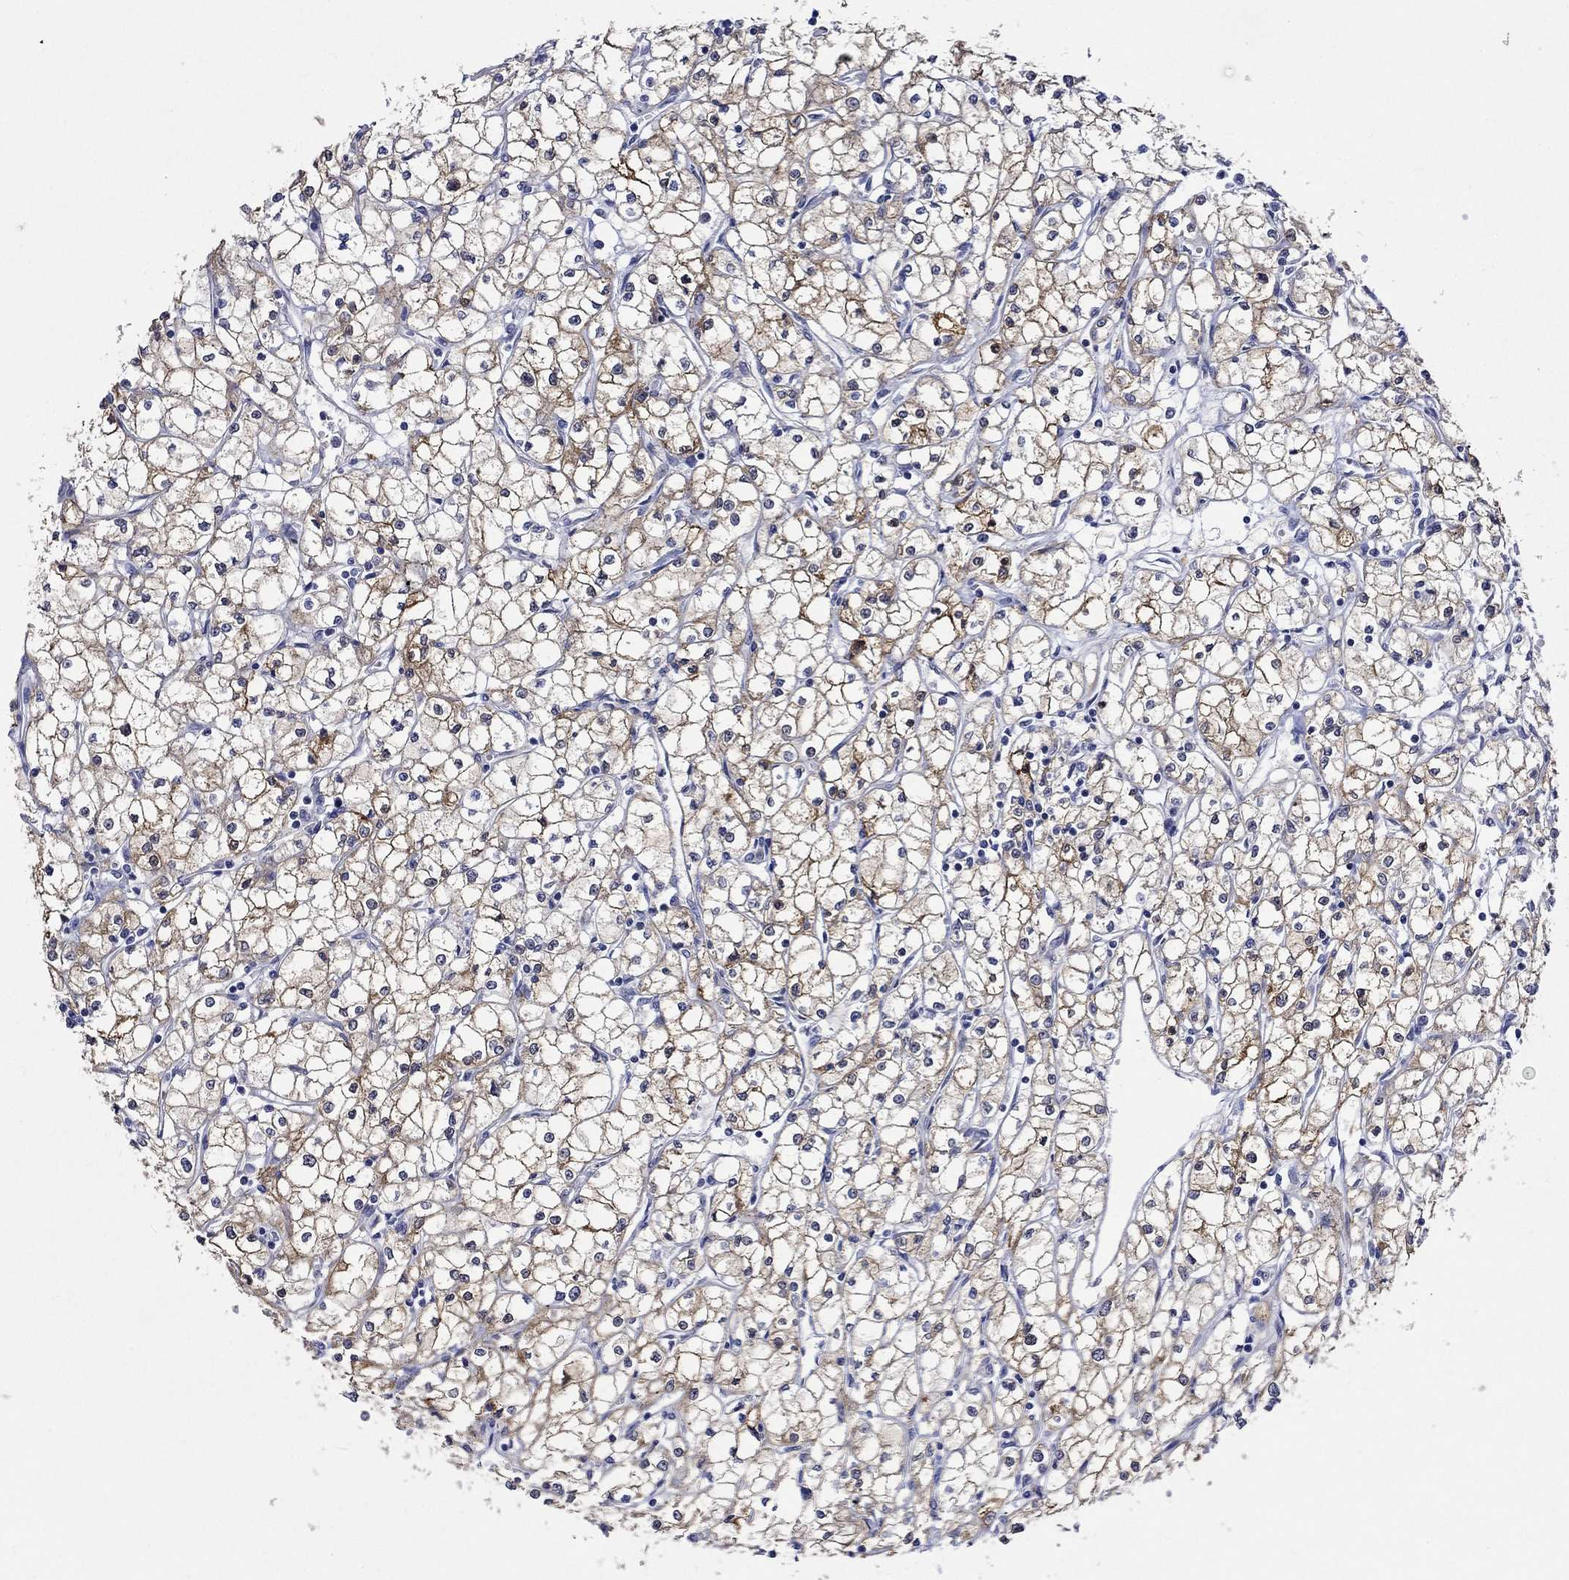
{"staining": {"intensity": "strong", "quantity": "<25%", "location": "cytoplasmic/membranous"}, "tissue": "renal cancer", "cell_type": "Tumor cells", "image_type": "cancer", "snomed": [{"axis": "morphology", "description": "Adenocarcinoma, NOS"}, {"axis": "topography", "description": "Kidney"}], "caption": "A brown stain highlights strong cytoplasmic/membranous staining of a protein in human renal adenocarcinoma tumor cells.", "gene": "CRYAB", "patient": {"sex": "male", "age": 67}}